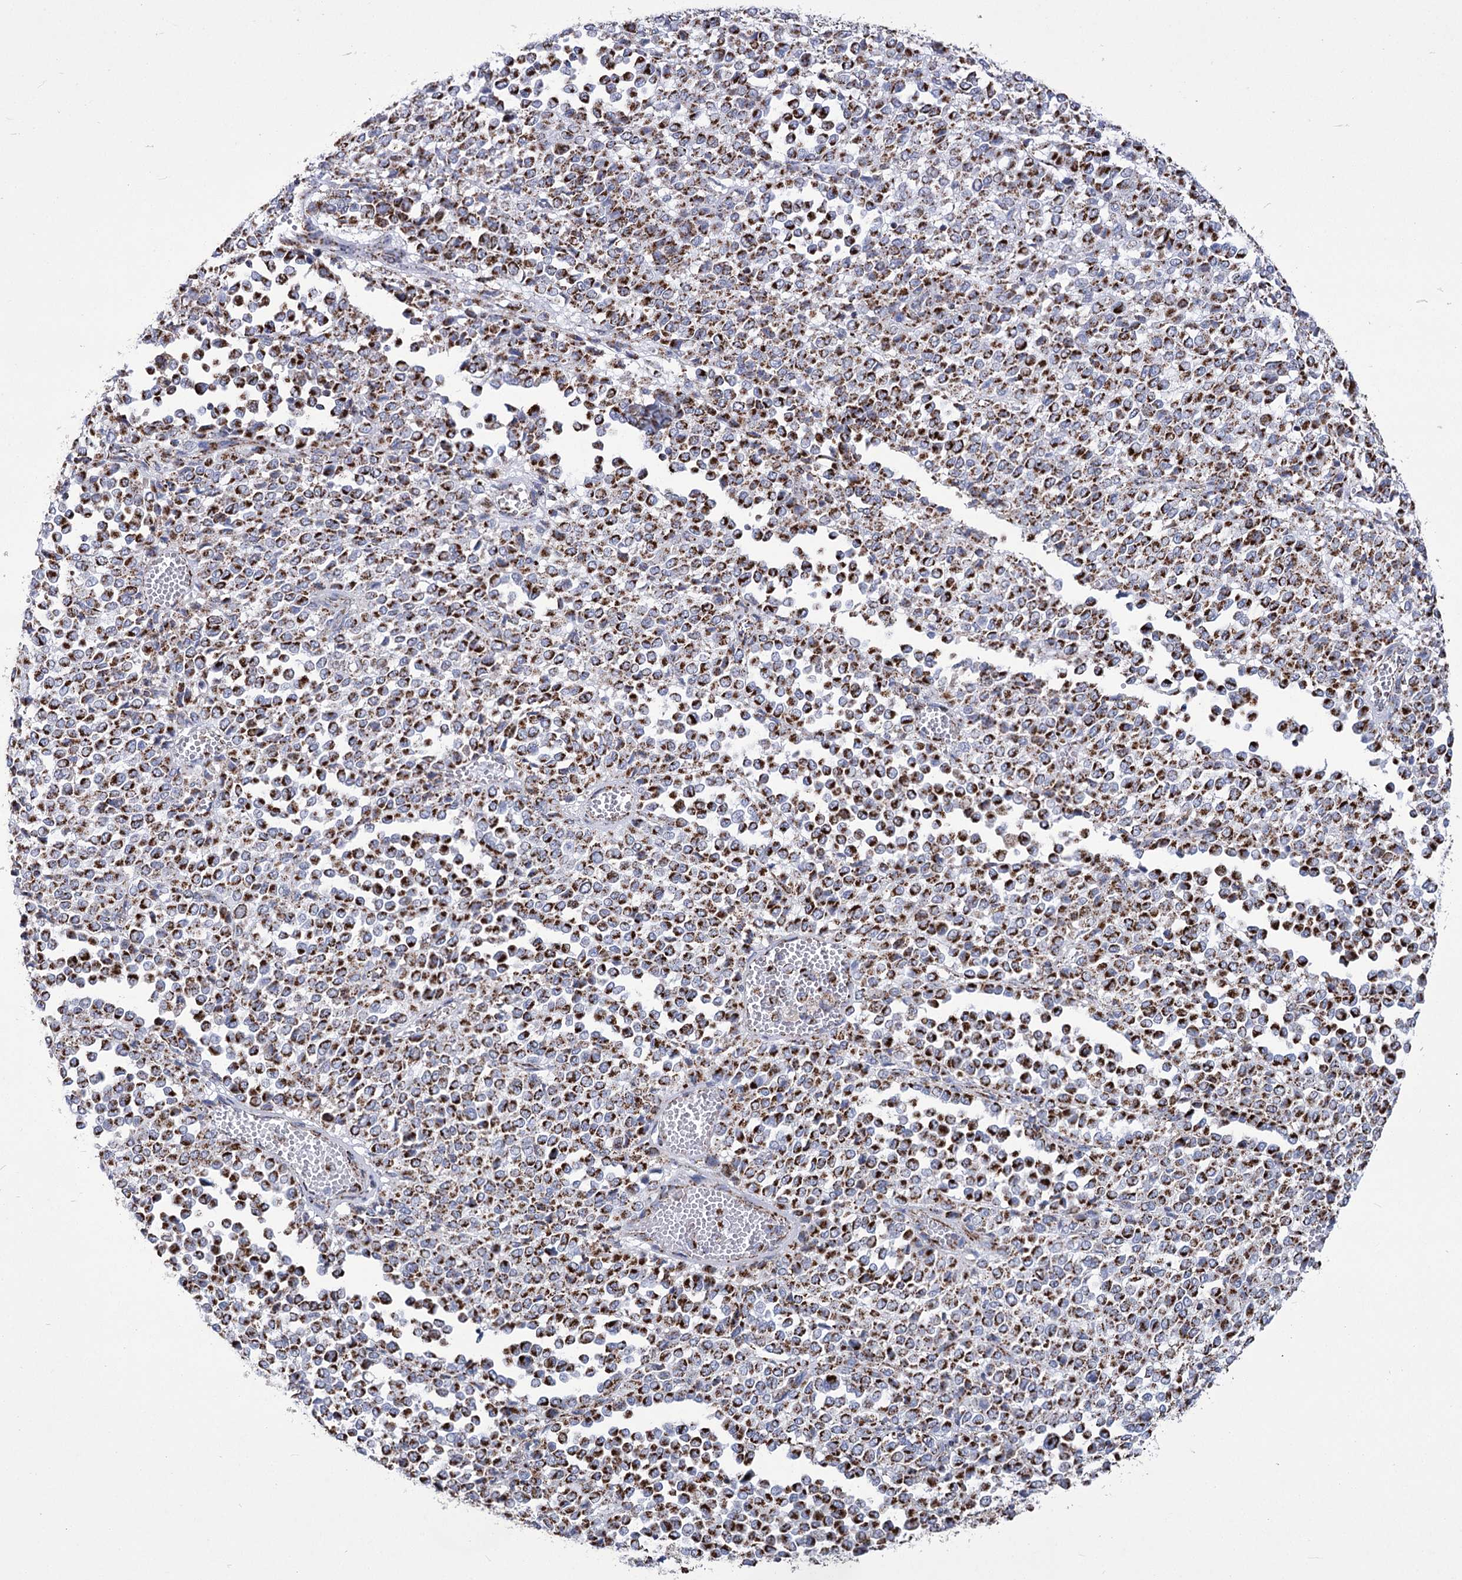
{"staining": {"intensity": "strong", "quantity": ">75%", "location": "cytoplasmic/membranous"}, "tissue": "melanoma", "cell_type": "Tumor cells", "image_type": "cancer", "snomed": [{"axis": "morphology", "description": "Malignant melanoma, Metastatic site"}, {"axis": "topography", "description": "Pancreas"}], "caption": "Immunohistochemical staining of human melanoma displays high levels of strong cytoplasmic/membranous staining in about >75% of tumor cells.", "gene": "PDHB", "patient": {"sex": "female", "age": 30}}